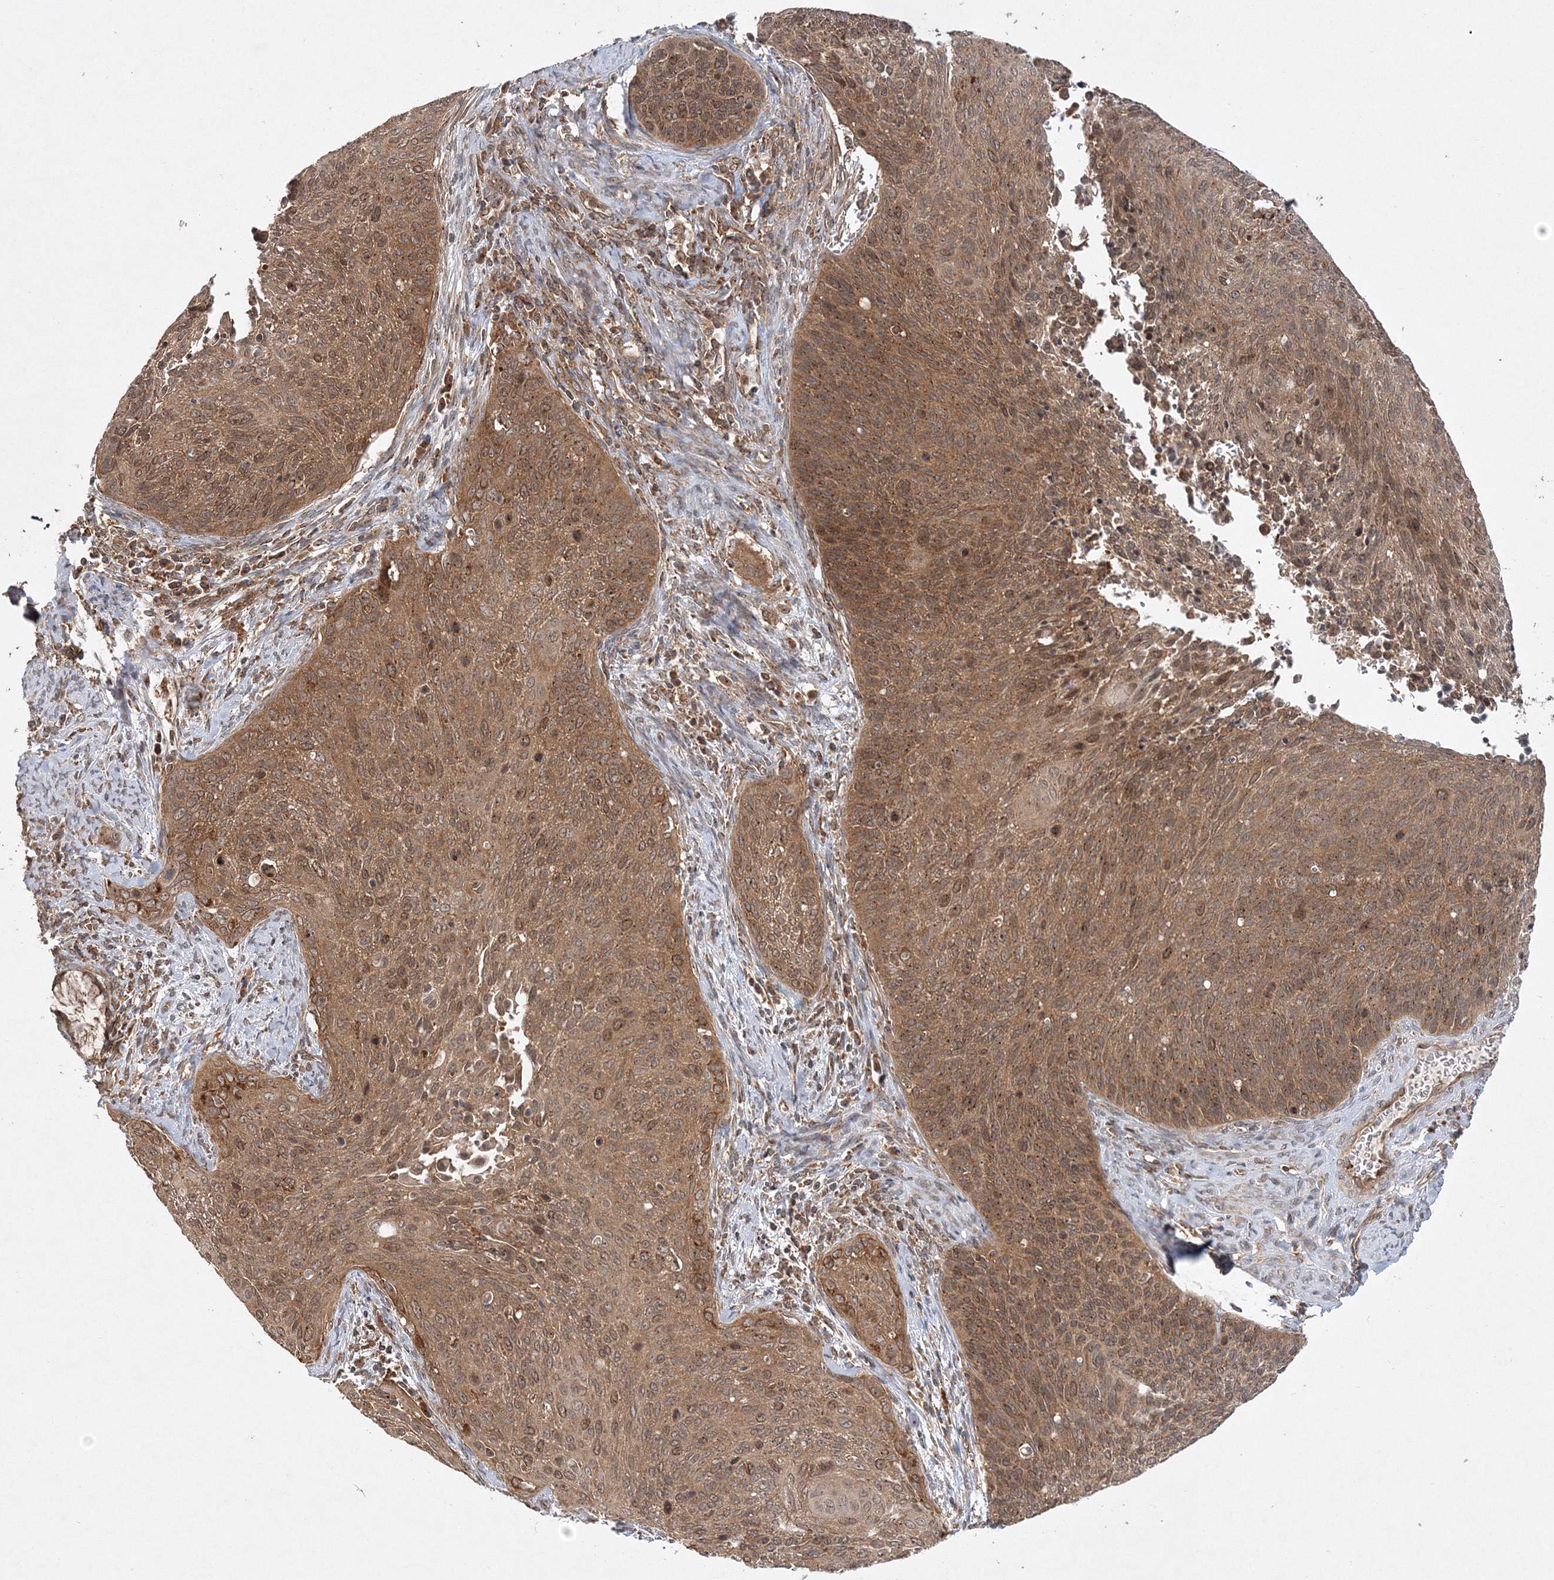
{"staining": {"intensity": "moderate", "quantity": ">75%", "location": "cytoplasmic/membranous,nuclear"}, "tissue": "cervical cancer", "cell_type": "Tumor cells", "image_type": "cancer", "snomed": [{"axis": "morphology", "description": "Squamous cell carcinoma, NOS"}, {"axis": "topography", "description": "Cervix"}], "caption": "Immunohistochemical staining of cervical cancer (squamous cell carcinoma) demonstrates medium levels of moderate cytoplasmic/membranous and nuclear expression in about >75% of tumor cells.", "gene": "WDR37", "patient": {"sex": "female", "age": 55}}